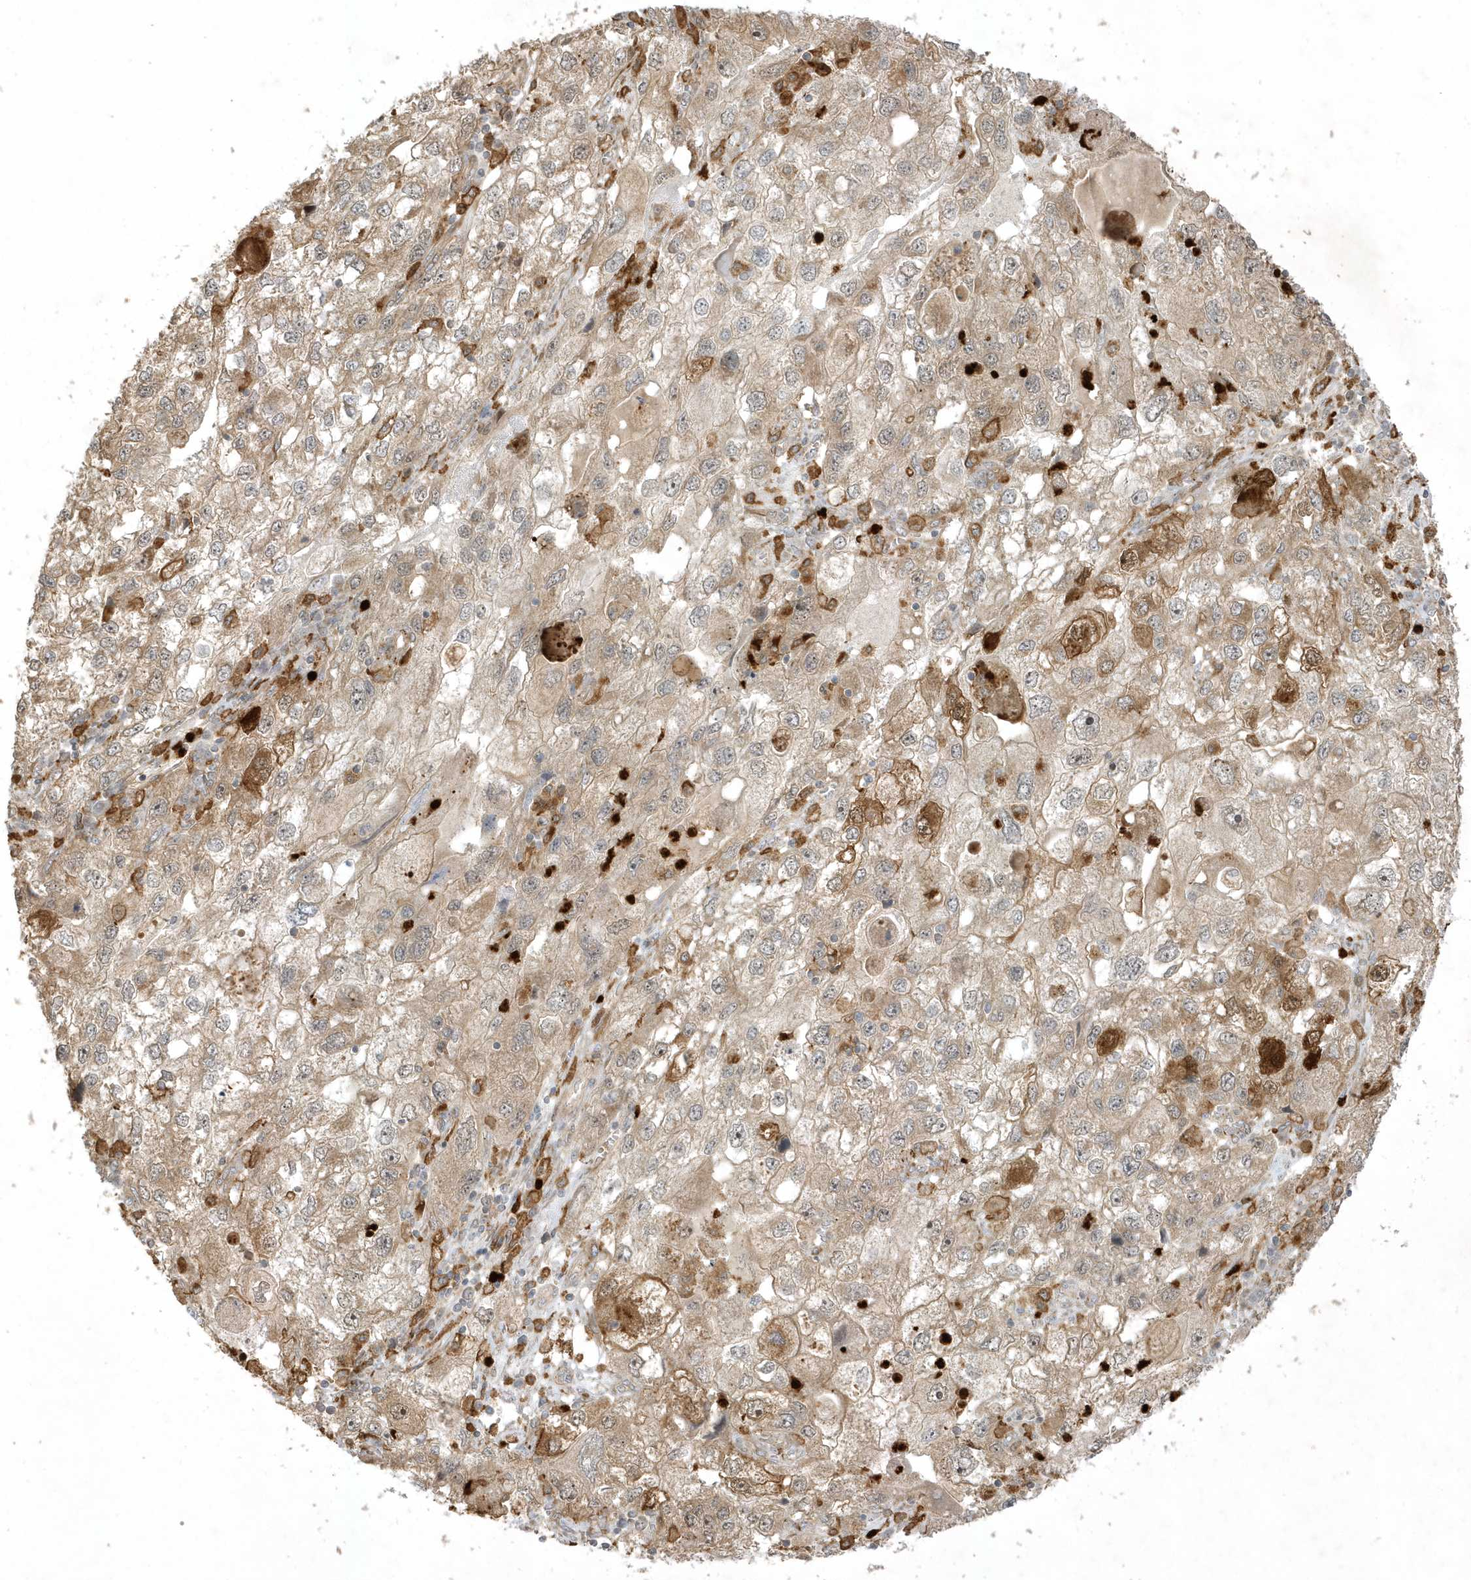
{"staining": {"intensity": "moderate", "quantity": "25%-75%", "location": "cytoplasmic/membranous"}, "tissue": "endometrial cancer", "cell_type": "Tumor cells", "image_type": "cancer", "snomed": [{"axis": "morphology", "description": "Adenocarcinoma, NOS"}, {"axis": "topography", "description": "Endometrium"}], "caption": "Human adenocarcinoma (endometrial) stained with a protein marker demonstrates moderate staining in tumor cells.", "gene": "IFT57", "patient": {"sex": "female", "age": 49}}